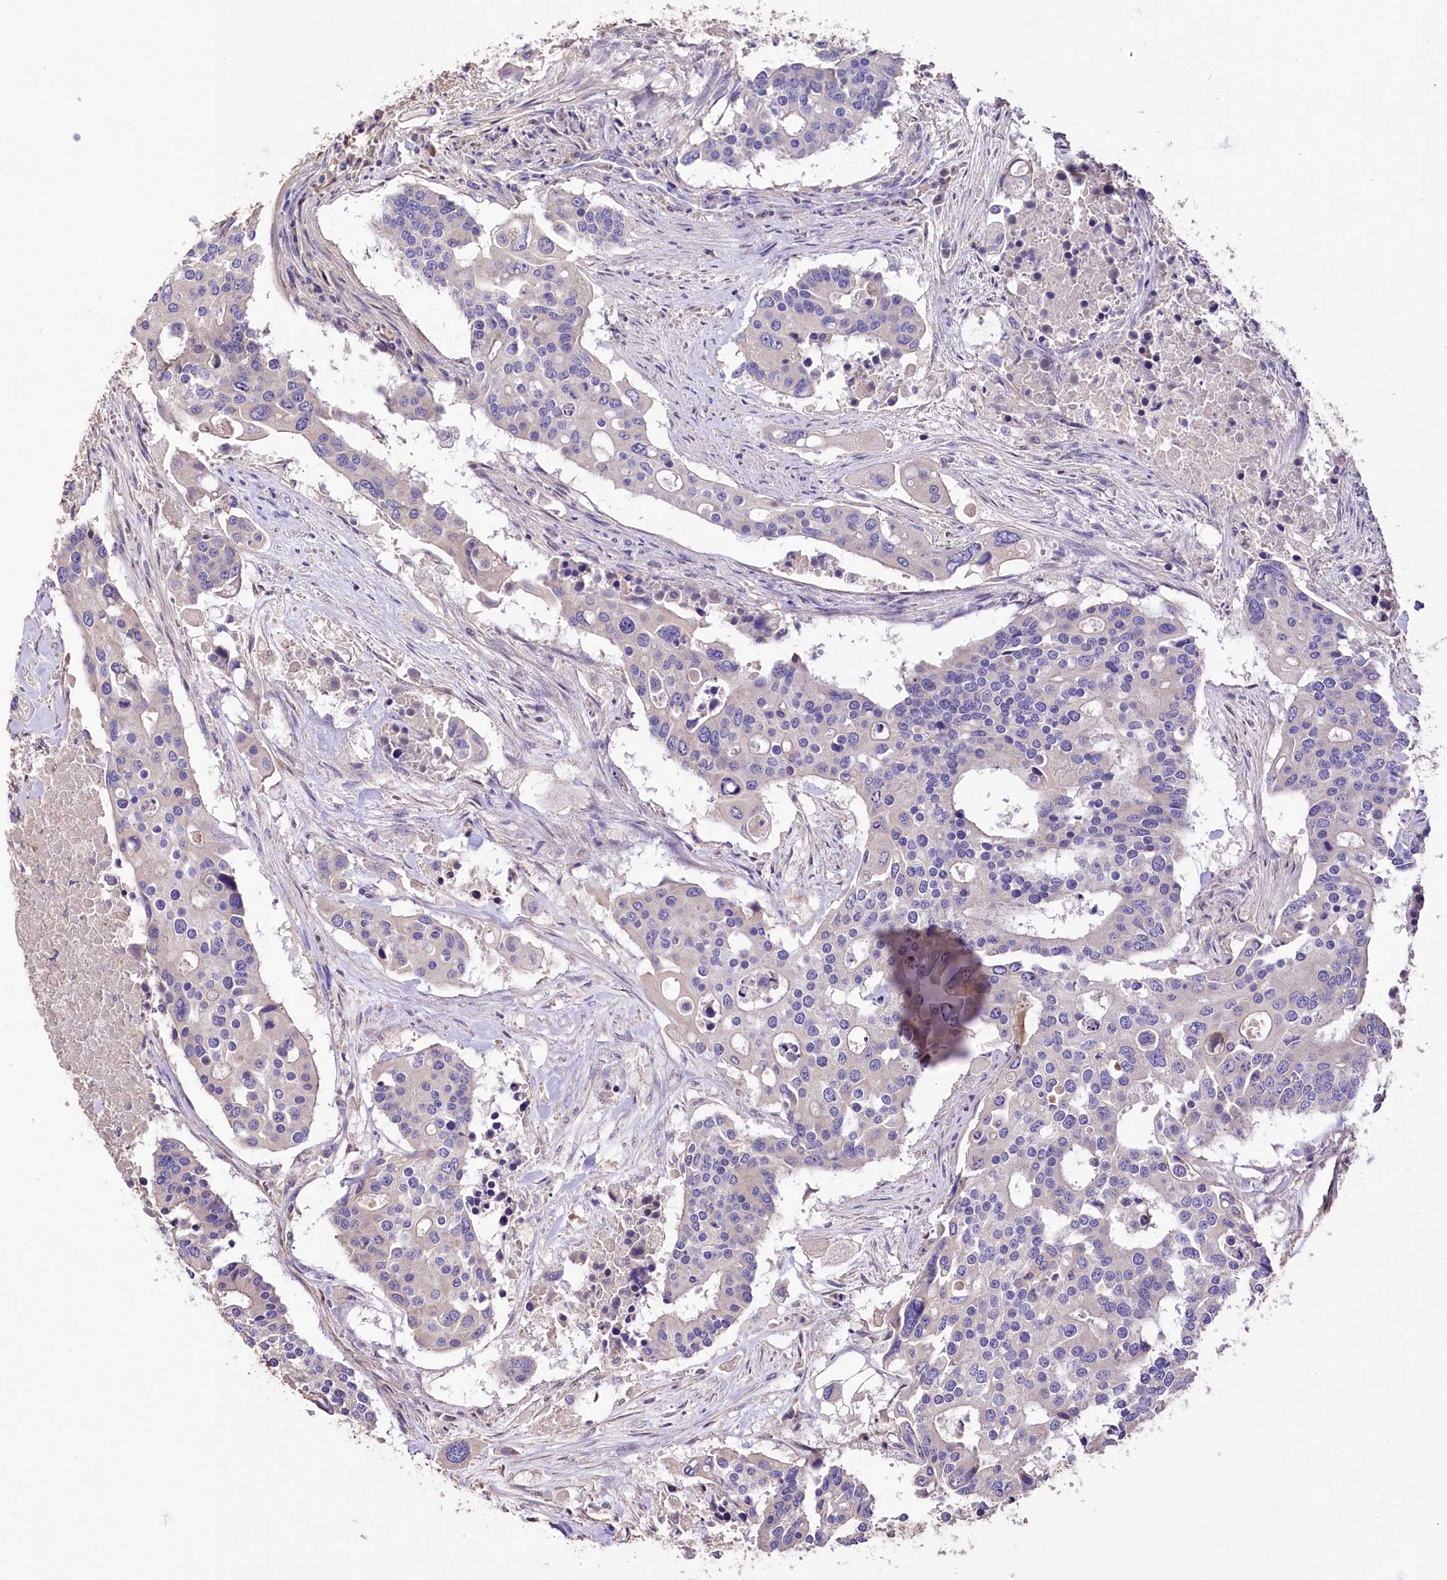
{"staining": {"intensity": "negative", "quantity": "none", "location": "none"}, "tissue": "colorectal cancer", "cell_type": "Tumor cells", "image_type": "cancer", "snomed": [{"axis": "morphology", "description": "Adenocarcinoma, NOS"}, {"axis": "topography", "description": "Colon"}], "caption": "An IHC micrograph of colorectal cancer is shown. There is no staining in tumor cells of colorectal cancer. (Brightfield microscopy of DAB (3,3'-diaminobenzidine) immunohistochemistry at high magnification).", "gene": "PCYOX1L", "patient": {"sex": "male", "age": 77}}